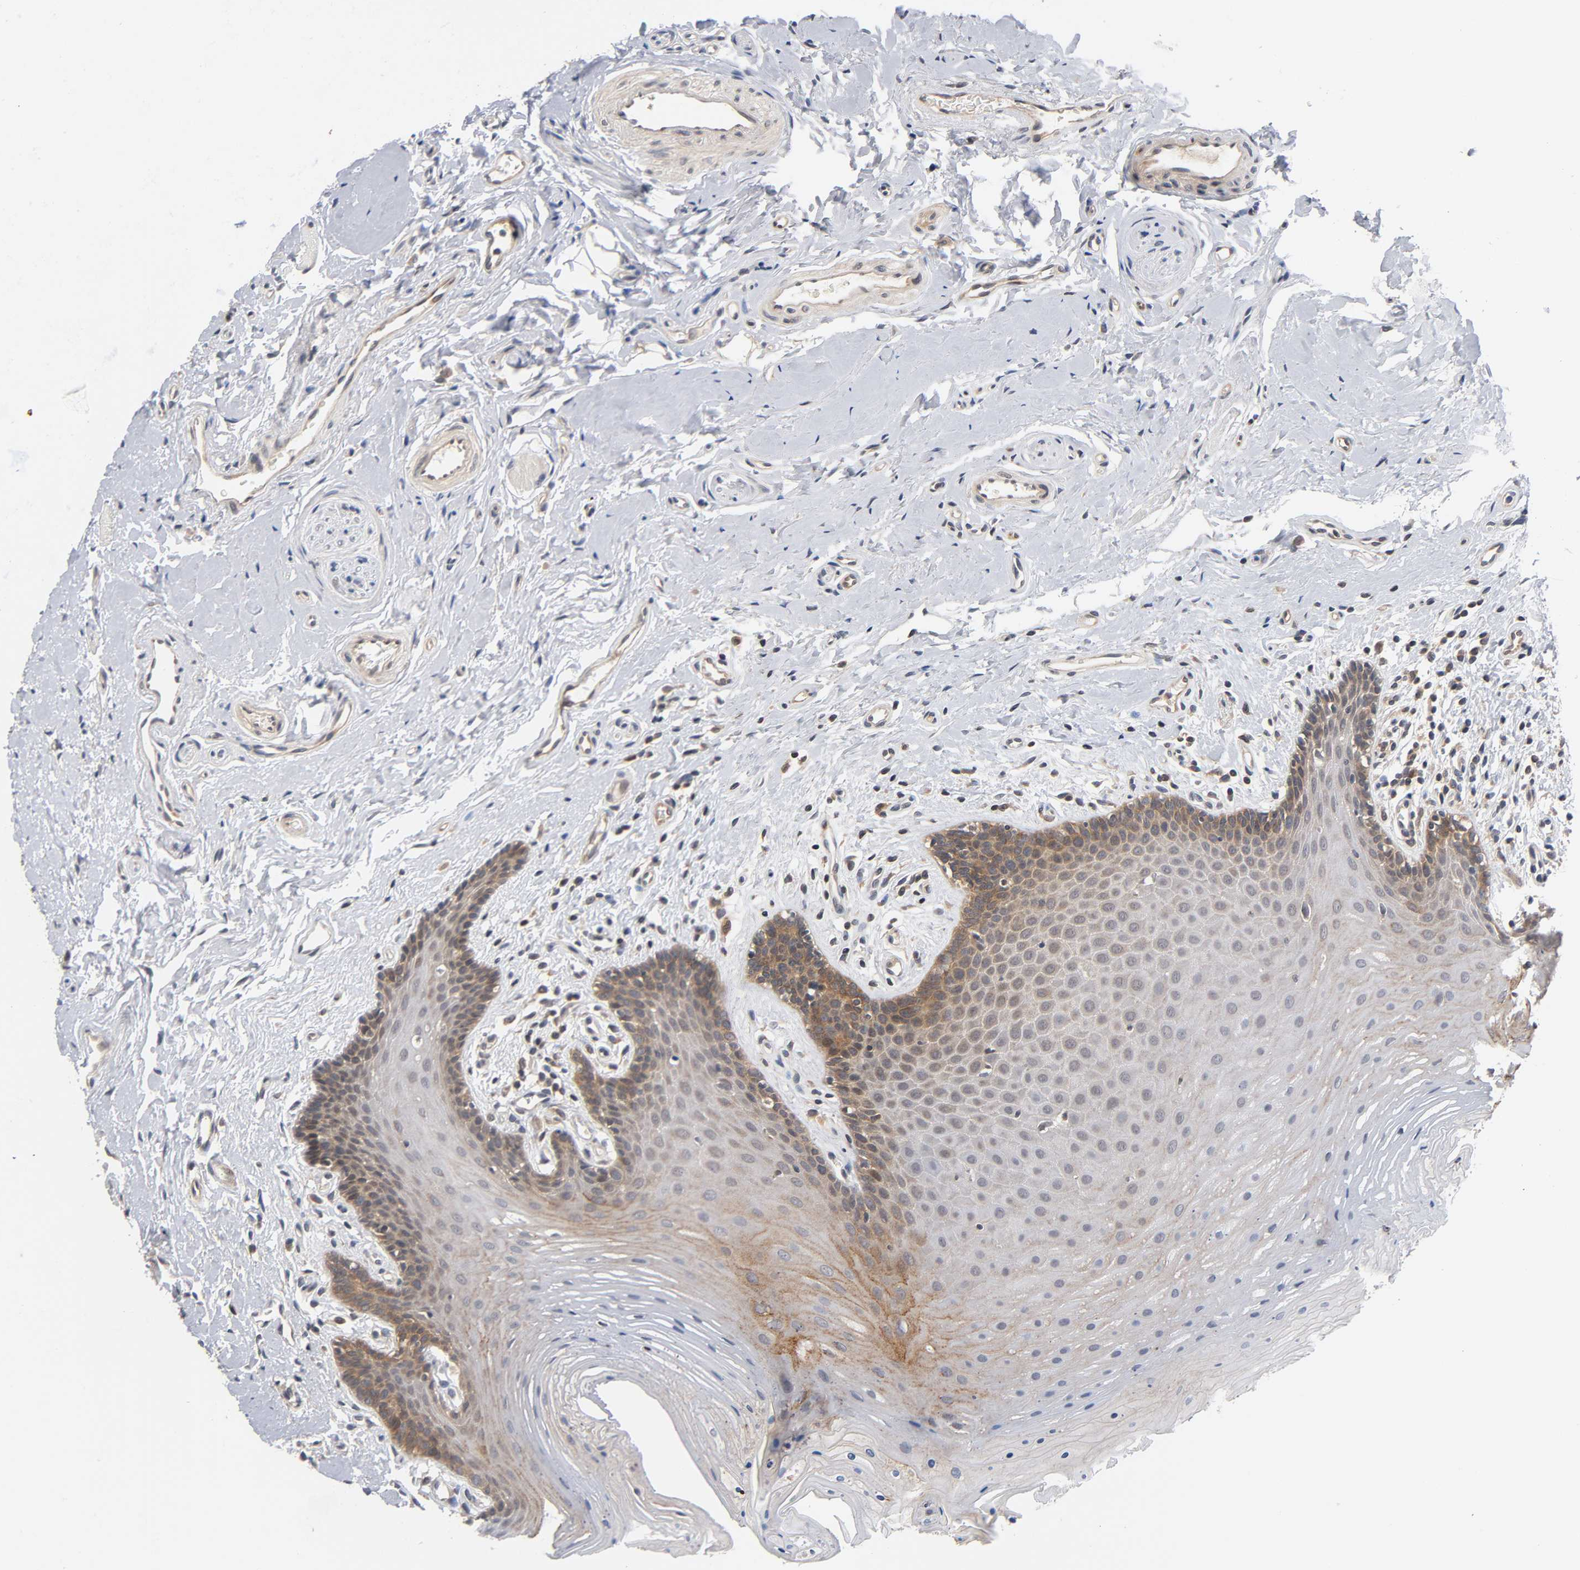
{"staining": {"intensity": "moderate", "quantity": "<25%", "location": "cytoplasmic/membranous"}, "tissue": "oral mucosa", "cell_type": "Squamous epithelial cells", "image_type": "normal", "snomed": [{"axis": "morphology", "description": "Normal tissue, NOS"}, {"axis": "topography", "description": "Oral tissue"}], "caption": "A high-resolution histopathology image shows immunohistochemistry staining of benign oral mucosa, which displays moderate cytoplasmic/membranous positivity in about <25% of squamous epithelial cells. The staining was performed using DAB to visualize the protein expression in brown, while the nuclei were stained in blue with hematoxylin (Magnification: 20x).", "gene": "PRKAB1", "patient": {"sex": "male", "age": 62}}